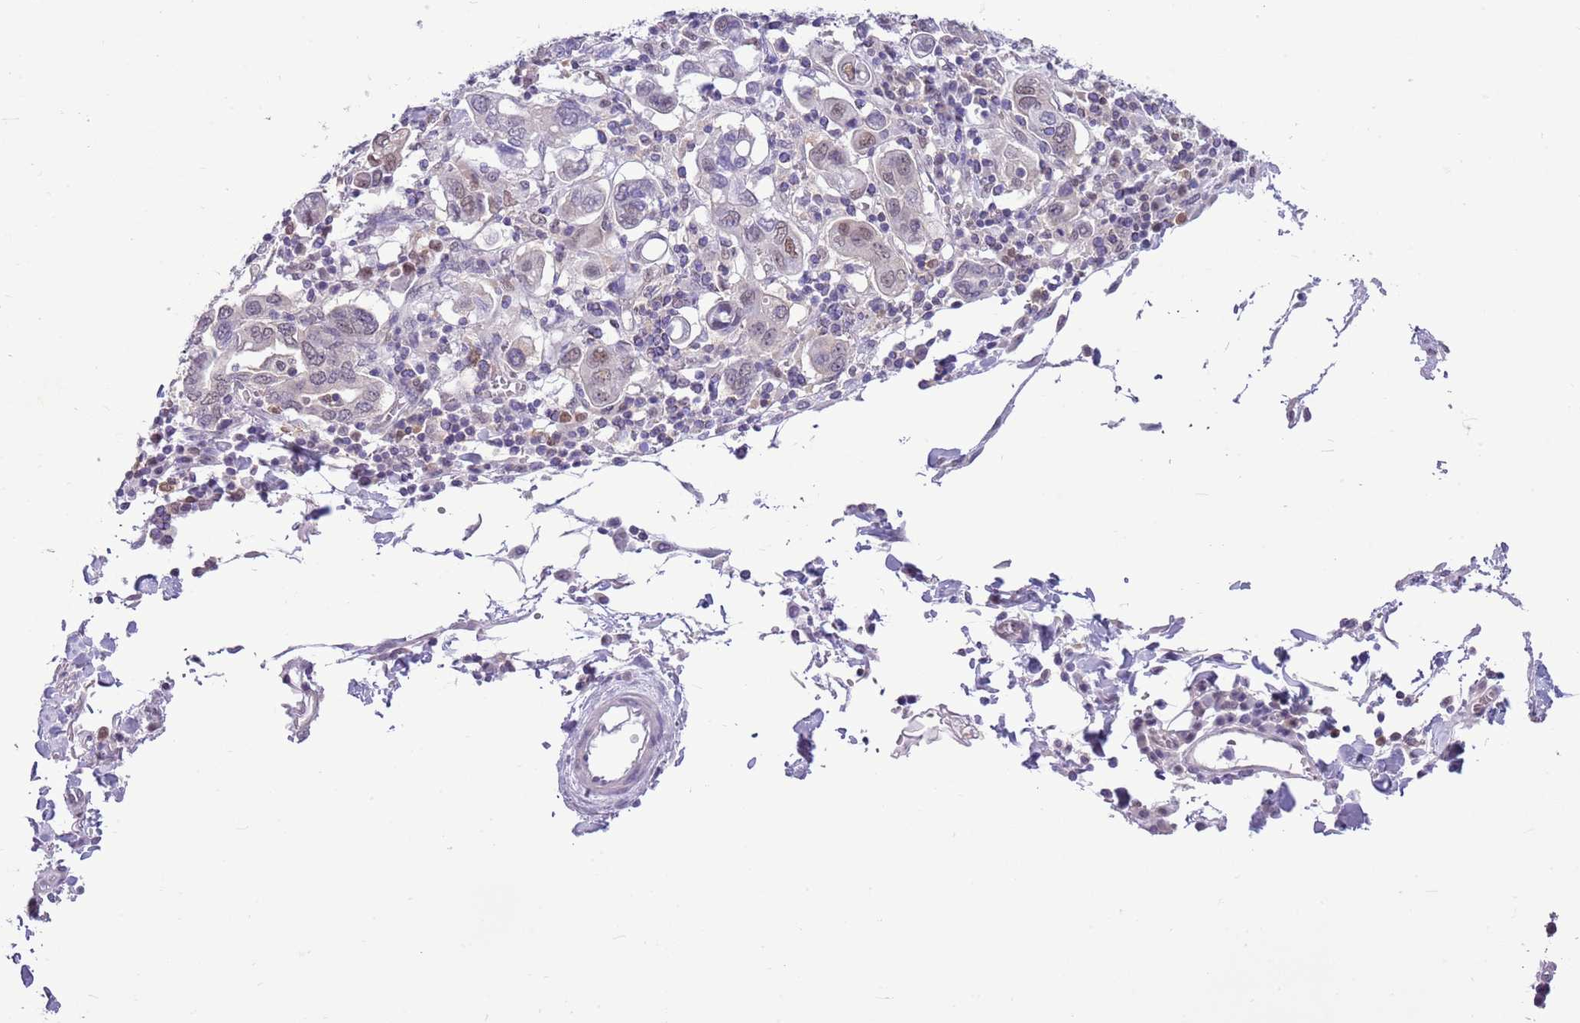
{"staining": {"intensity": "weak", "quantity": "<25%", "location": "nuclear"}, "tissue": "stomach cancer", "cell_type": "Tumor cells", "image_type": "cancer", "snomed": [{"axis": "morphology", "description": "Adenocarcinoma, NOS"}, {"axis": "topography", "description": "Stomach, upper"}, {"axis": "topography", "description": "Stomach"}], "caption": "The micrograph displays no significant staining in tumor cells of stomach cancer (adenocarcinoma). (Stains: DAB IHC with hematoxylin counter stain, Microscopy: brightfield microscopy at high magnification).", "gene": "DDI2", "patient": {"sex": "male", "age": 62}}